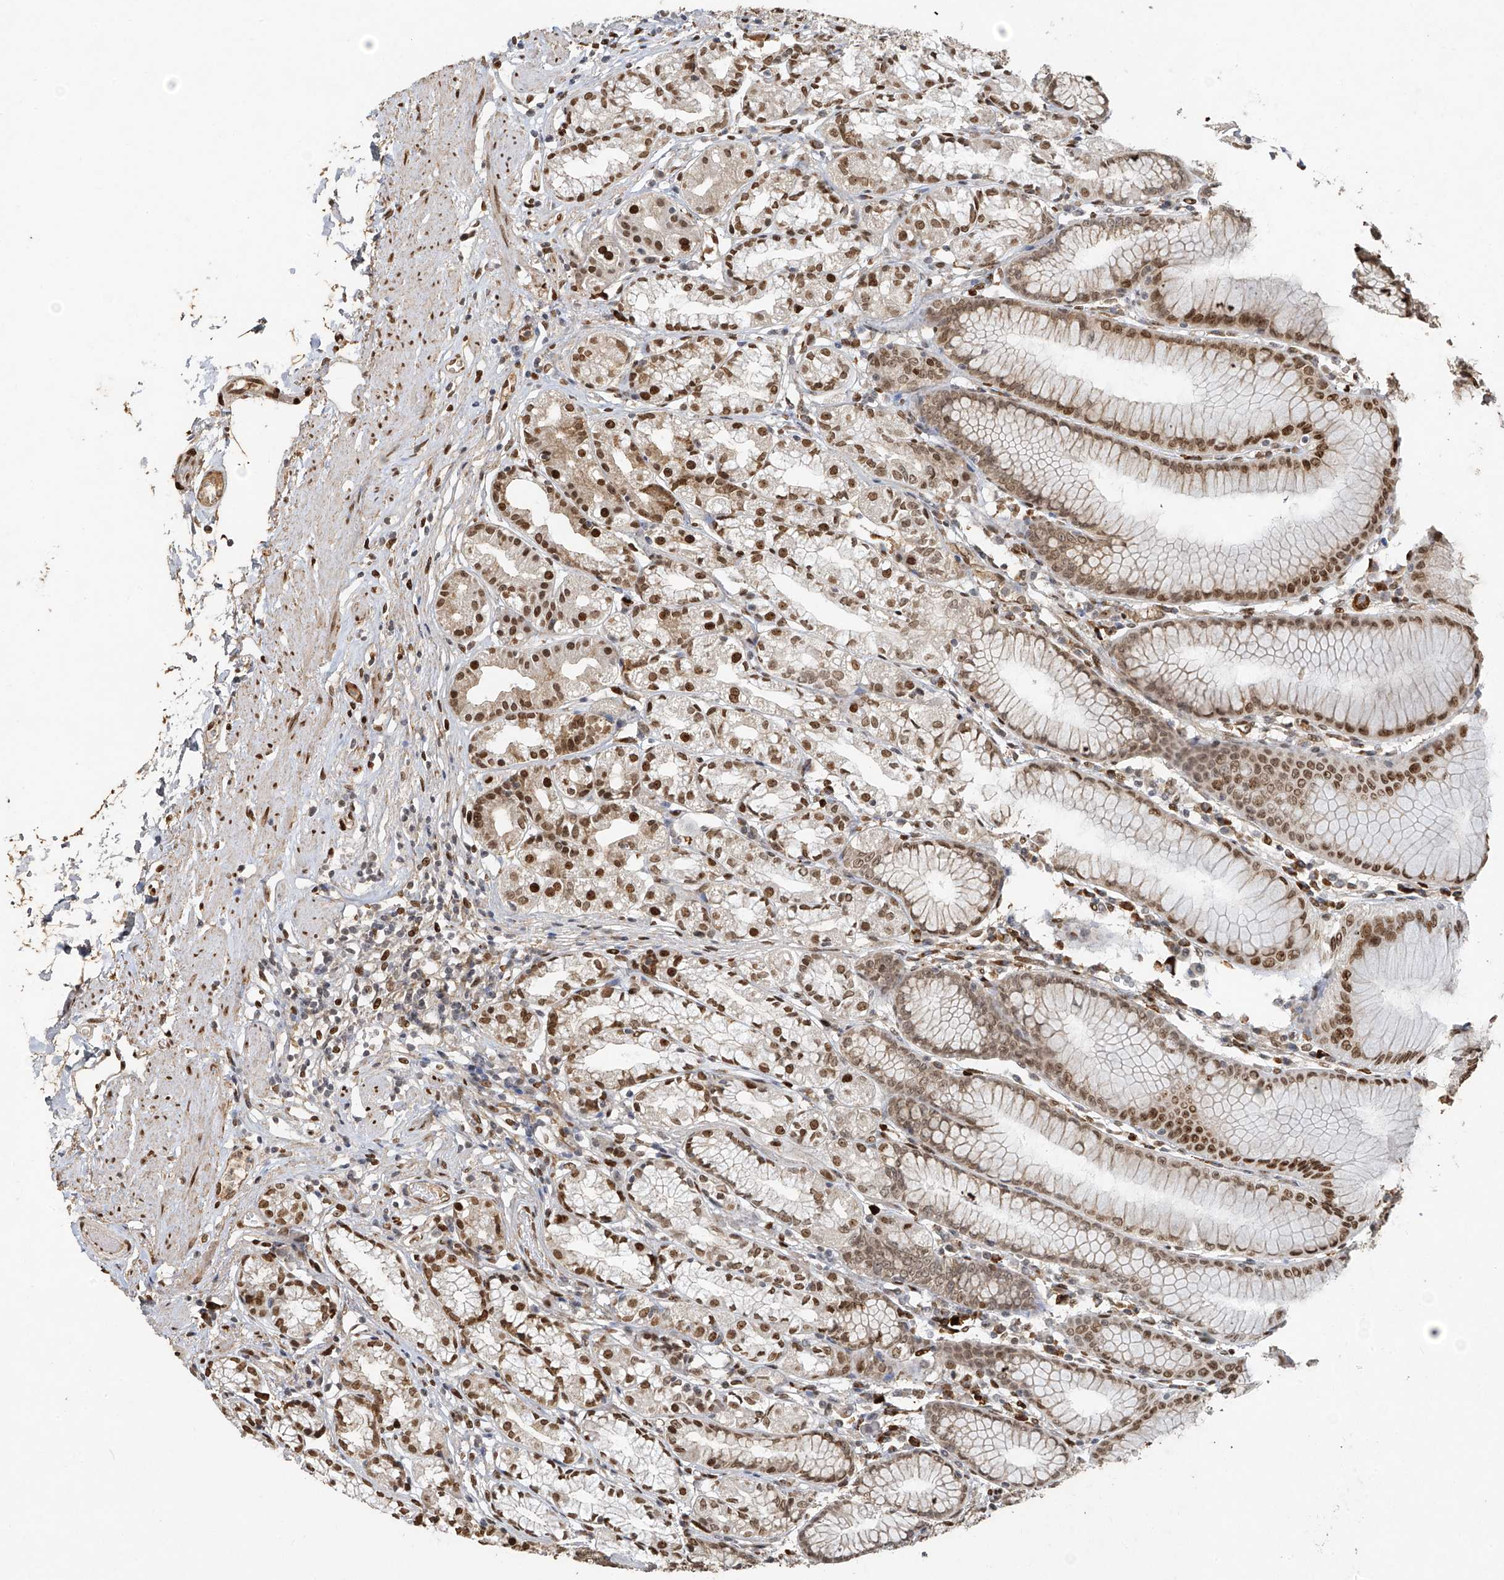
{"staining": {"intensity": "moderate", "quantity": "25%-75%", "location": "nuclear"}, "tissue": "stomach", "cell_type": "Glandular cells", "image_type": "normal", "snomed": [{"axis": "morphology", "description": "Normal tissue, NOS"}, {"axis": "topography", "description": "Stomach"}], "caption": "This histopathology image exhibits unremarkable stomach stained with immunohistochemistry to label a protein in brown. The nuclear of glandular cells show moderate positivity for the protein. Nuclei are counter-stained blue.", "gene": "ATRIP", "patient": {"sex": "female", "age": 57}}